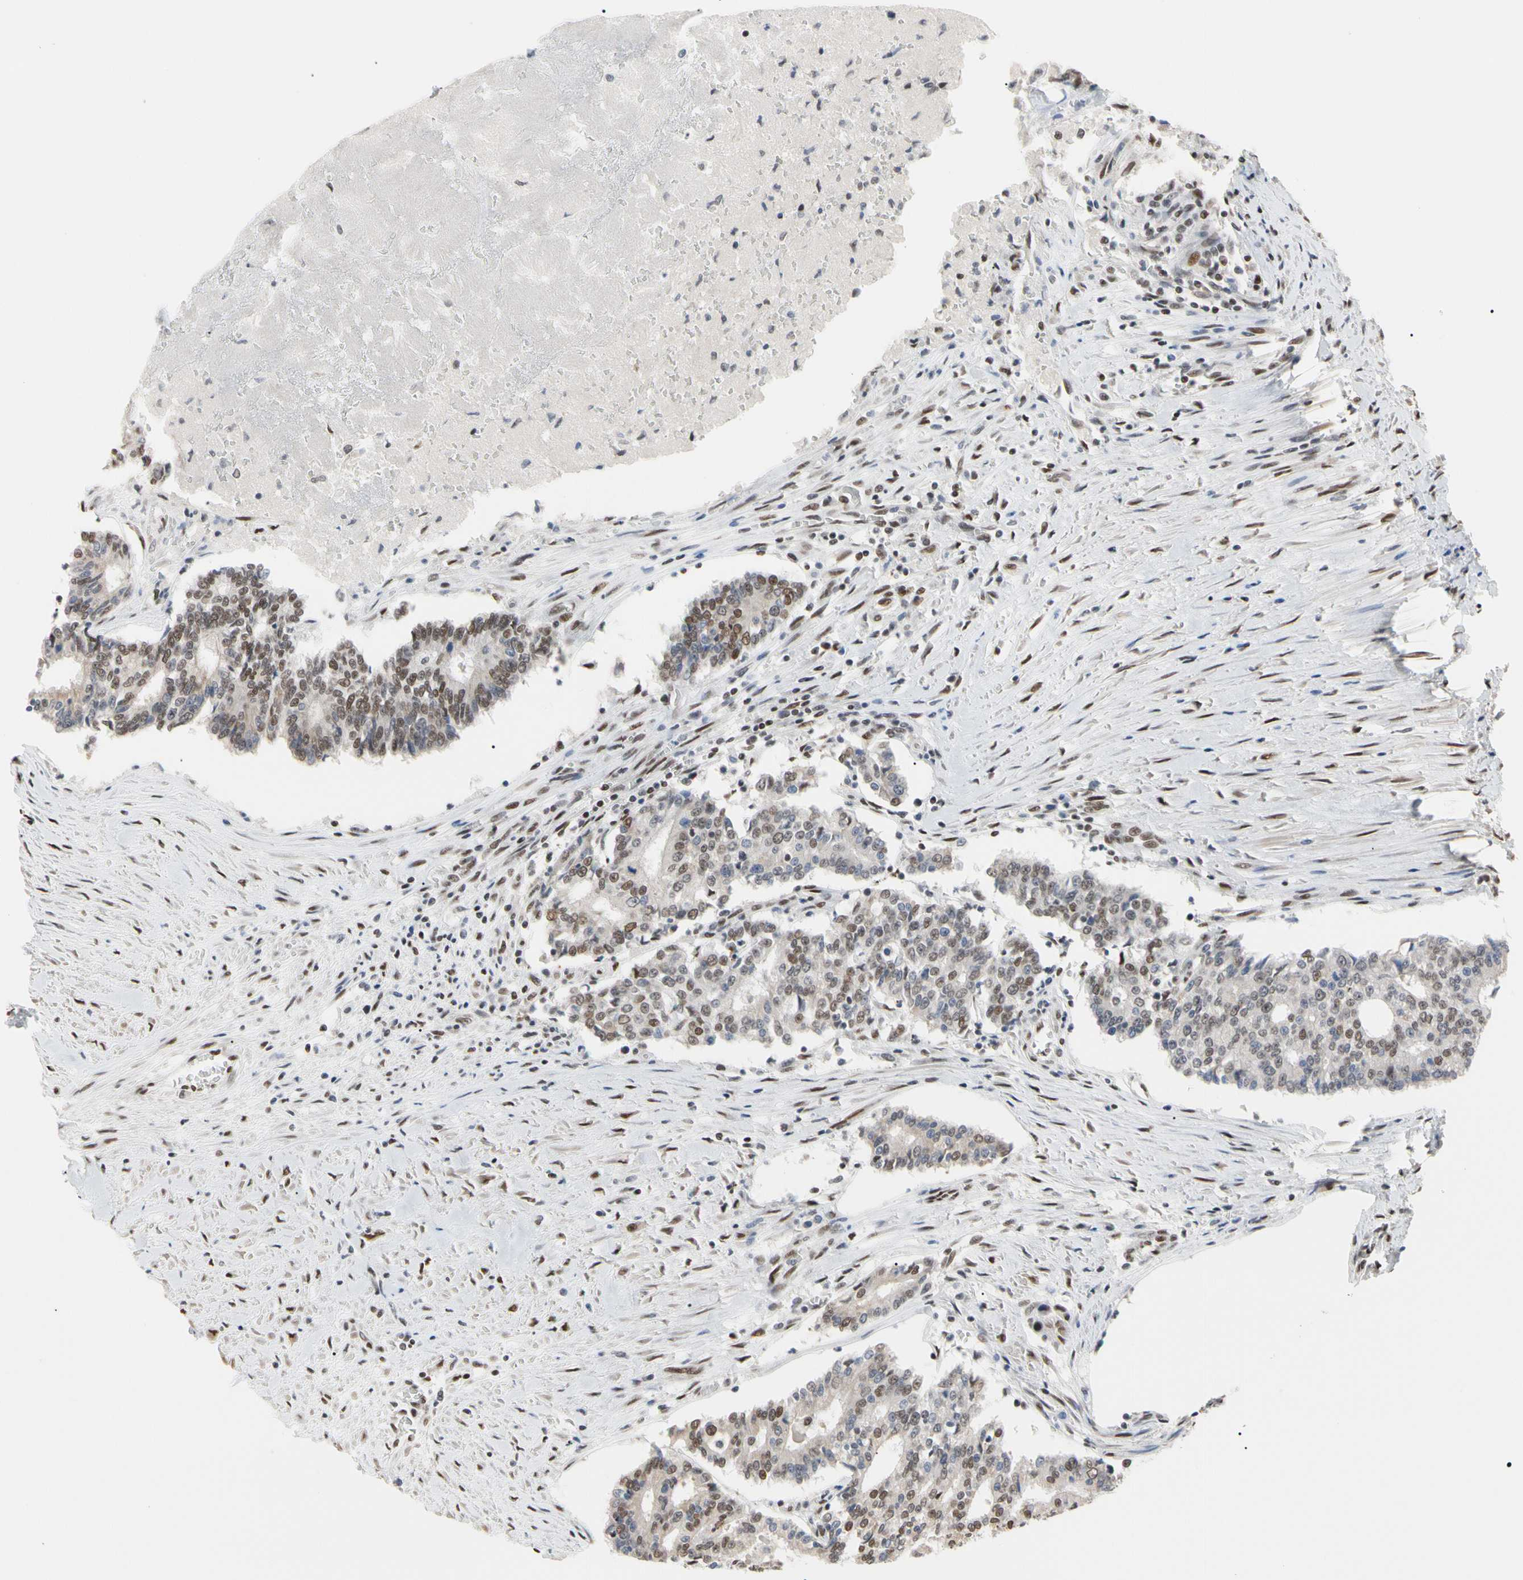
{"staining": {"intensity": "moderate", "quantity": "25%-75%", "location": "nuclear"}, "tissue": "prostate cancer", "cell_type": "Tumor cells", "image_type": "cancer", "snomed": [{"axis": "morphology", "description": "Adenocarcinoma, High grade"}, {"axis": "topography", "description": "Prostate"}], "caption": "Prostate high-grade adenocarcinoma stained with a brown dye demonstrates moderate nuclear positive expression in about 25%-75% of tumor cells.", "gene": "FAM98B", "patient": {"sex": "male", "age": 55}}